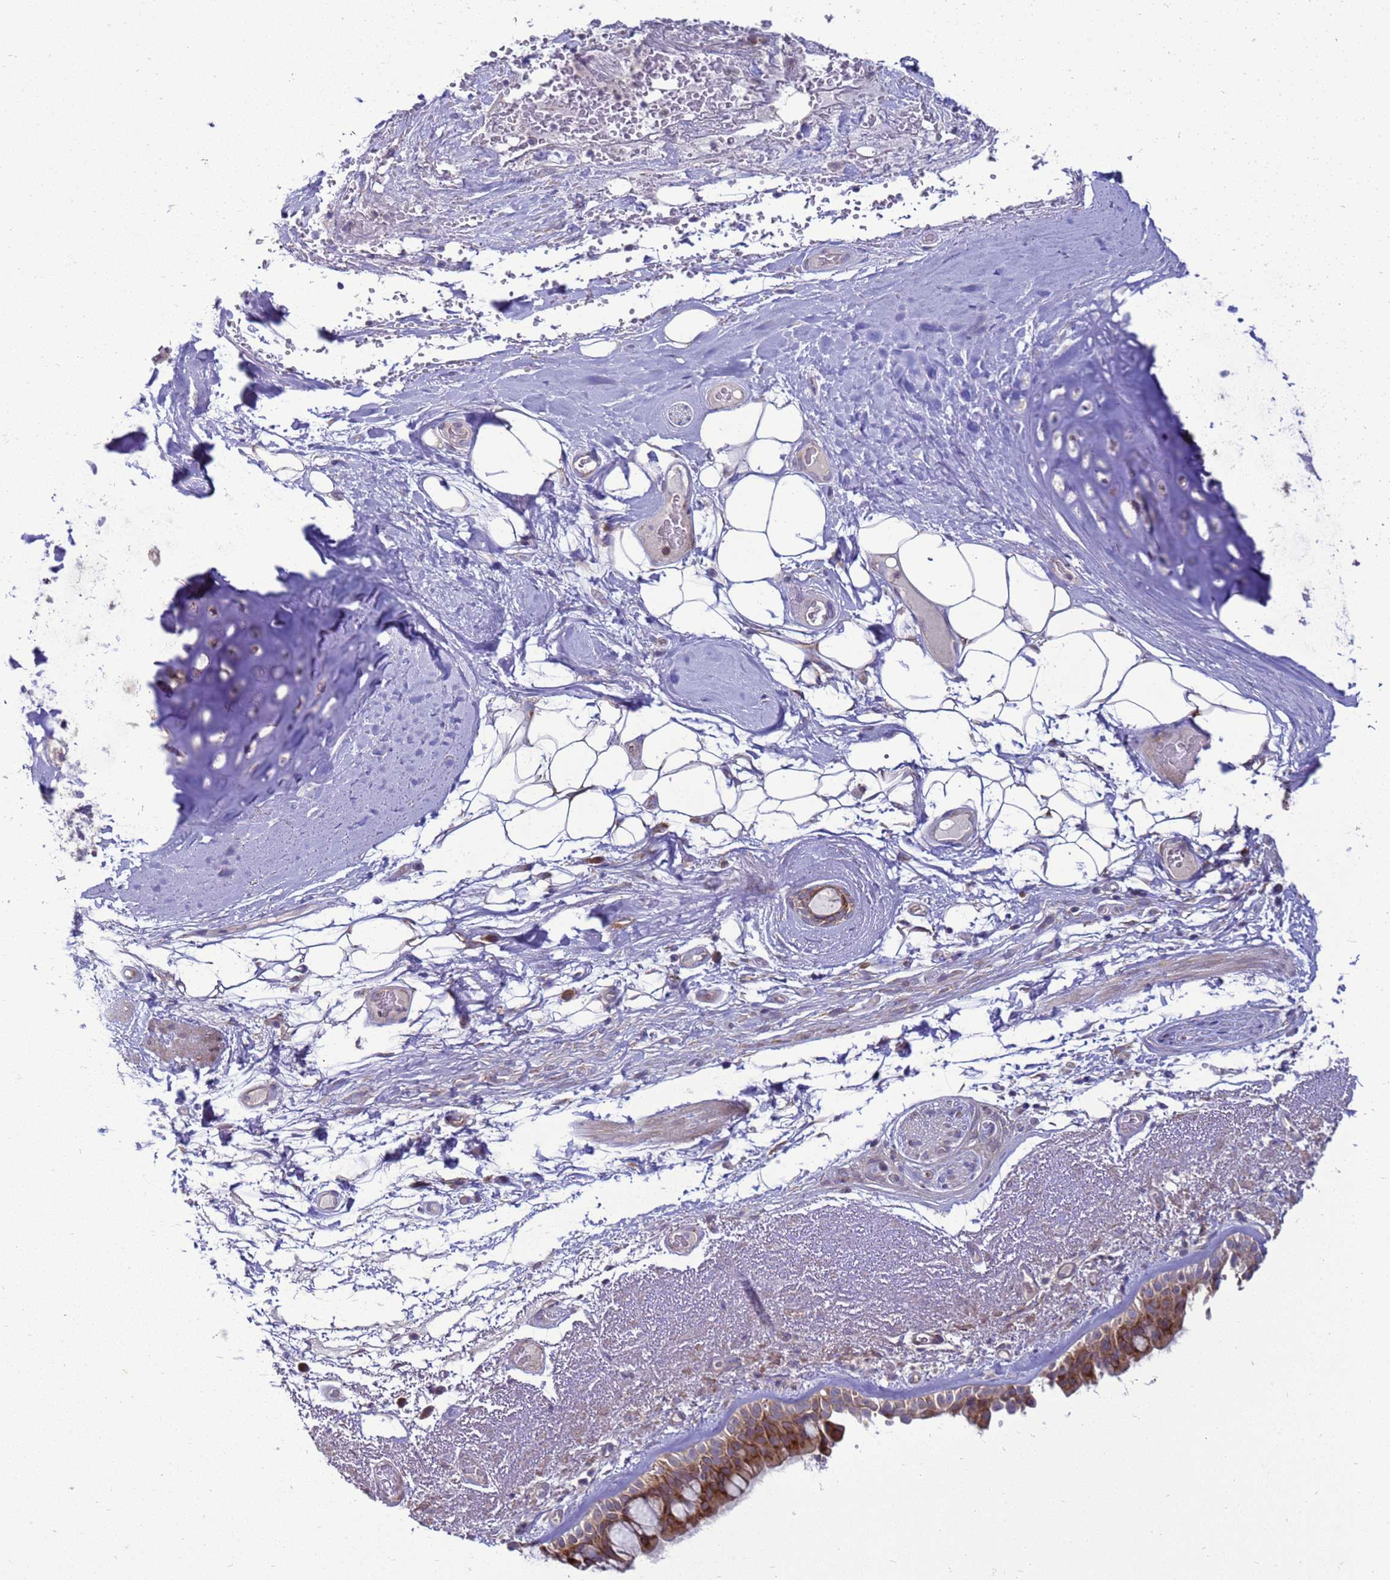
{"staining": {"intensity": "strong", "quantity": ">75%", "location": "cytoplasmic/membranous"}, "tissue": "bronchus", "cell_type": "Respiratory epithelial cells", "image_type": "normal", "snomed": [{"axis": "morphology", "description": "Normal tissue, NOS"}, {"axis": "morphology", "description": "Squamous cell carcinoma, NOS"}, {"axis": "topography", "description": "Lymph node"}, {"axis": "topography", "description": "Bronchus"}, {"axis": "topography", "description": "Lung"}], "caption": "The micrograph exhibits staining of normal bronchus, revealing strong cytoplasmic/membranous protein positivity (brown color) within respiratory epithelial cells. Nuclei are stained in blue.", "gene": "MON1B", "patient": {"sex": "male", "age": 66}}